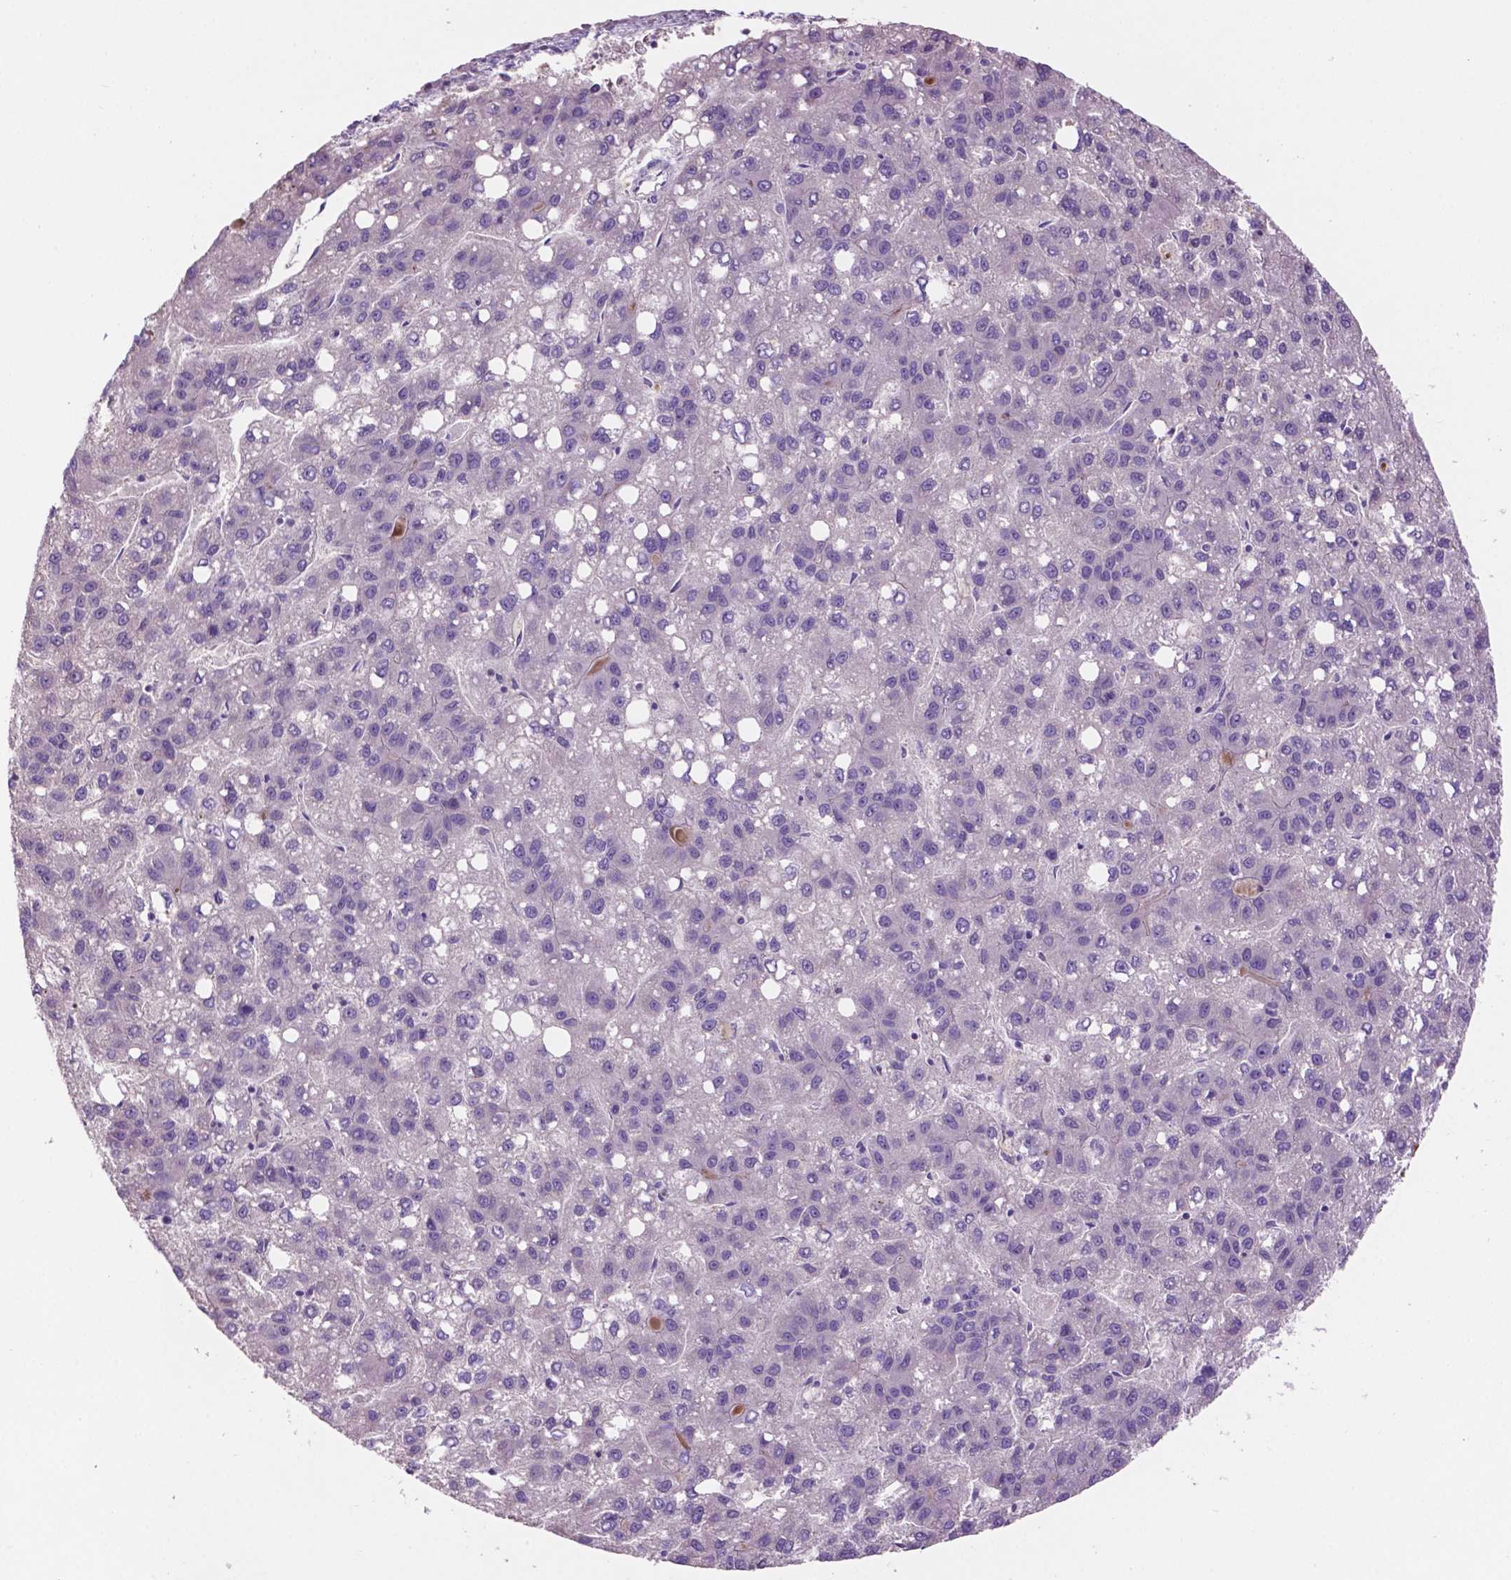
{"staining": {"intensity": "negative", "quantity": "none", "location": "none"}, "tissue": "liver cancer", "cell_type": "Tumor cells", "image_type": "cancer", "snomed": [{"axis": "morphology", "description": "Carcinoma, Hepatocellular, NOS"}, {"axis": "topography", "description": "Liver"}], "caption": "The image demonstrates no staining of tumor cells in liver cancer.", "gene": "ARL5C", "patient": {"sex": "female", "age": 82}}